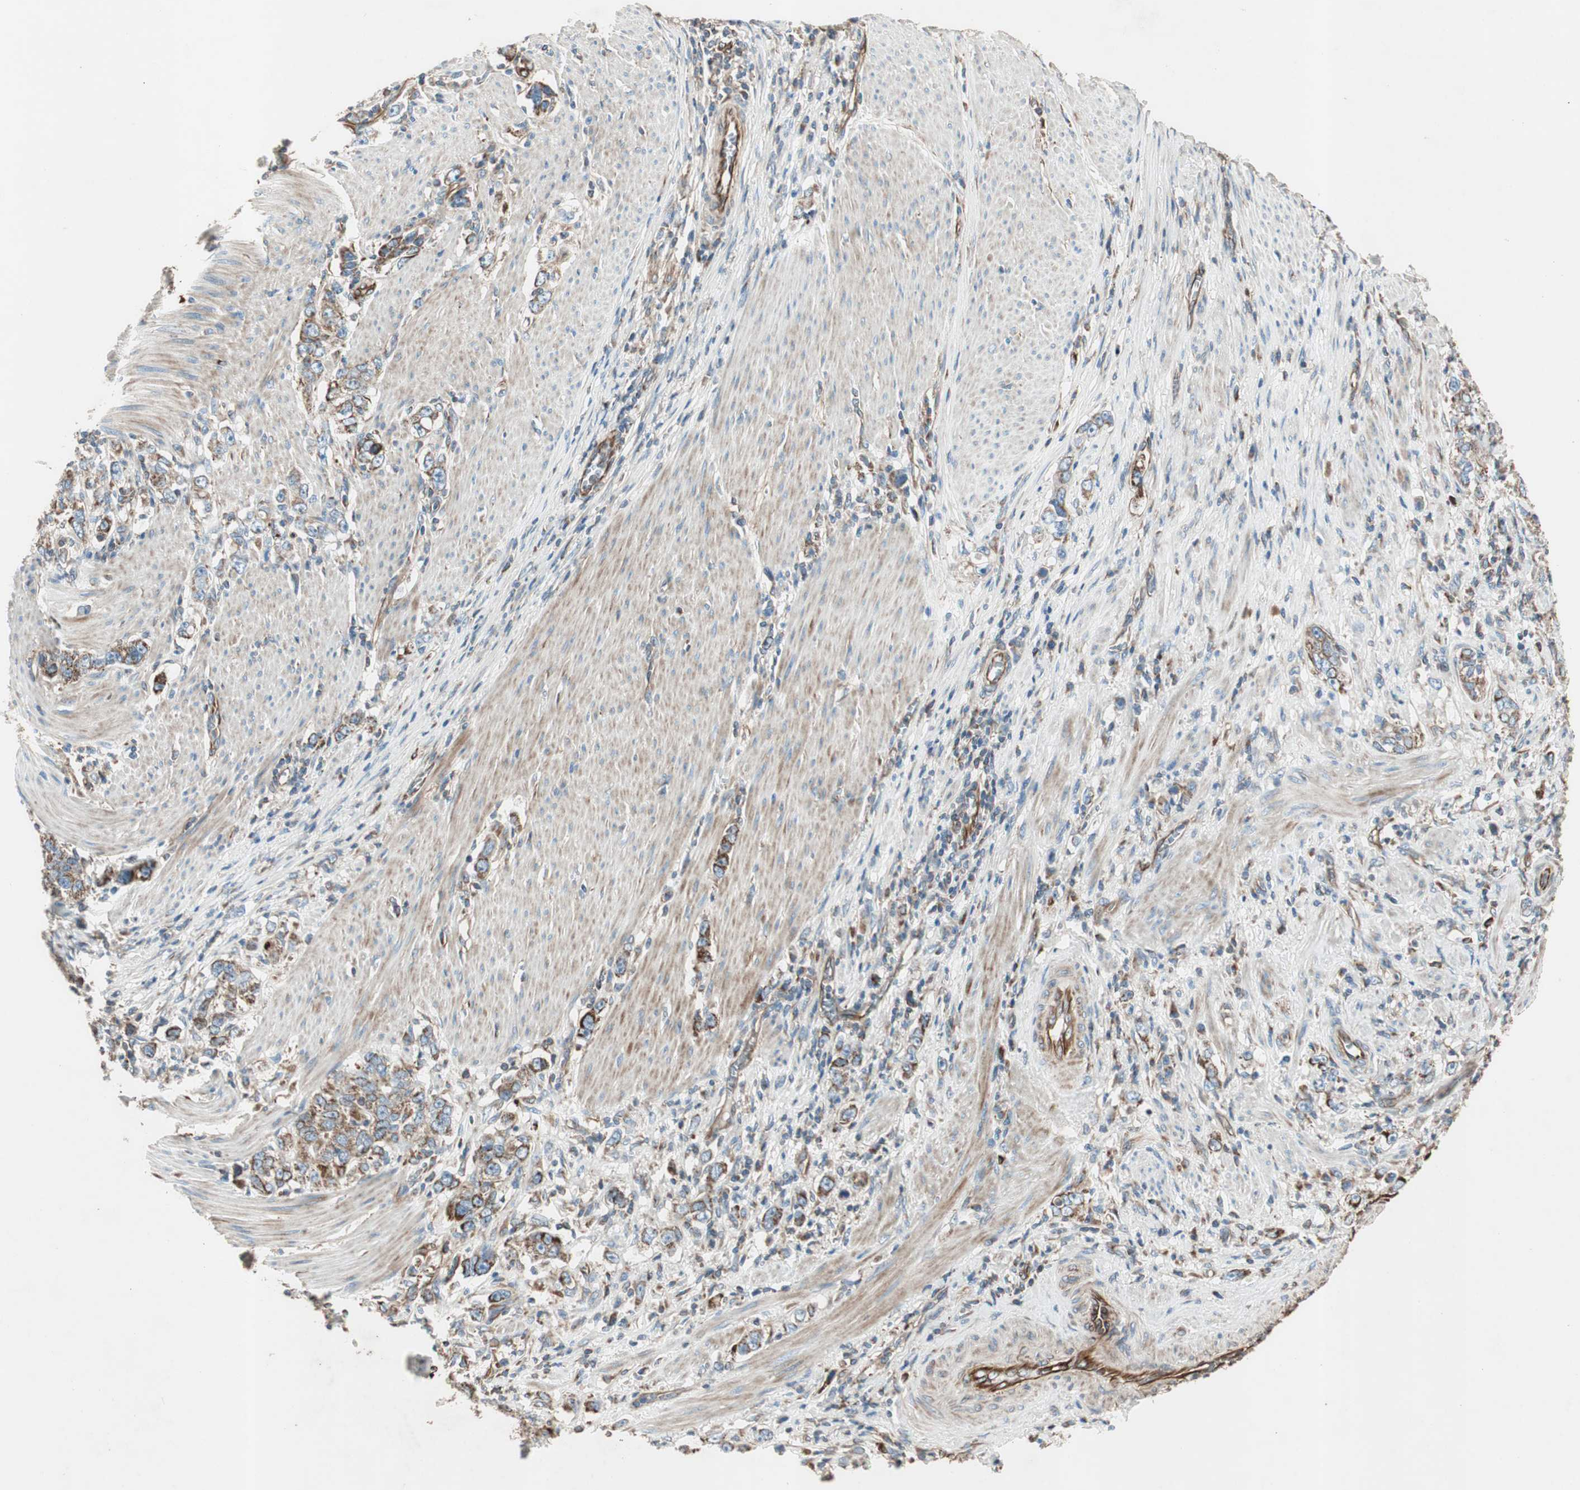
{"staining": {"intensity": "moderate", "quantity": "<25%", "location": "cytoplasmic/membranous"}, "tissue": "stomach cancer", "cell_type": "Tumor cells", "image_type": "cancer", "snomed": [{"axis": "morphology", "description": "Adenocarcinoma, NOS"}, {"axis": "topography", "description": "Stomach, lower"}], "caption": "This is an image of immunohistochemistry staining of stomach adenocarcinoma, which shows moderate expression in the cytoplasmic/membranous of tumor cells.", "gene": "SRCIN1", "patient": {"sex": "female", "age": 72}}